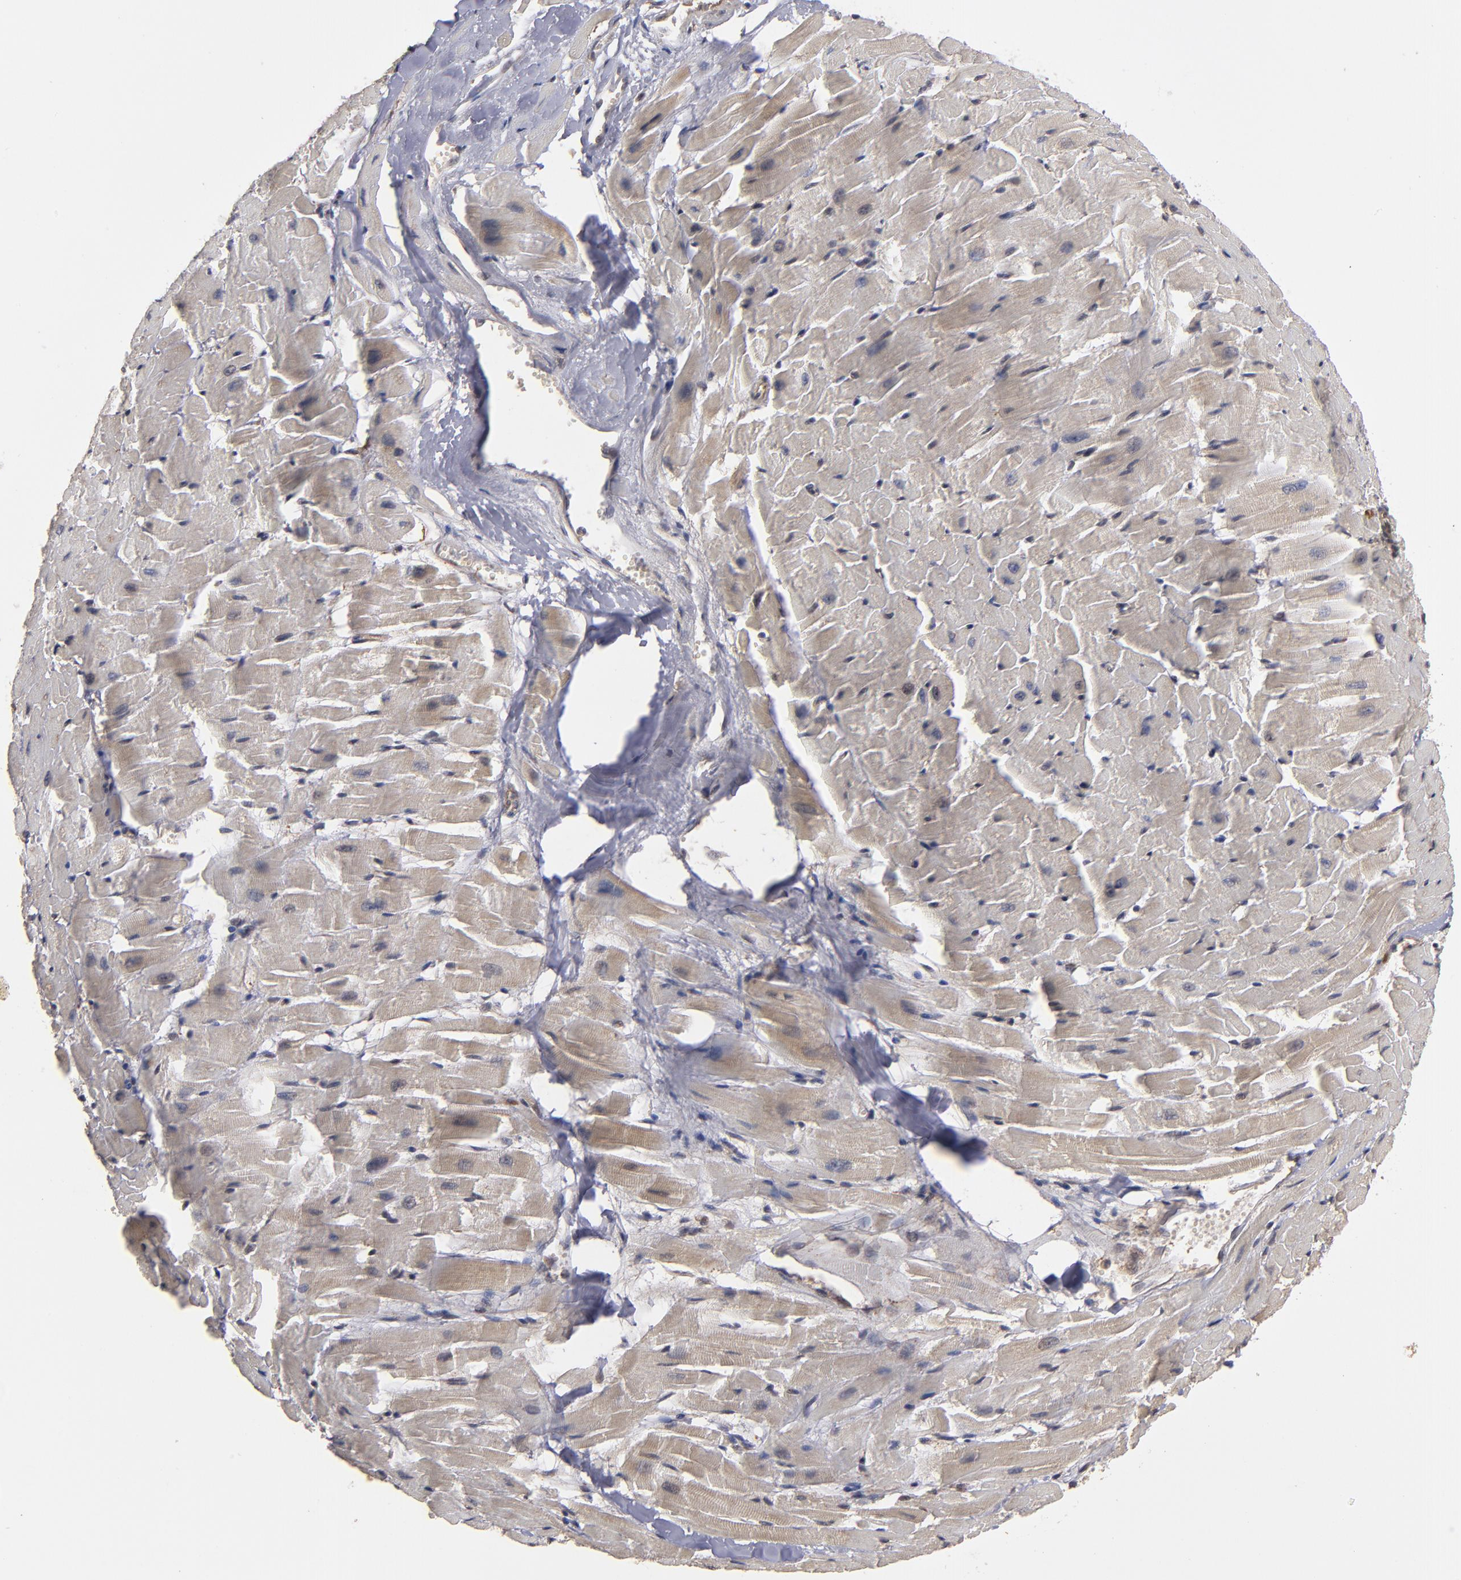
{"staining": {"intensity": "negative", "quantity": "none", "location": "none"}, "tissue": "heart muscle", "cell_type": "Cardiomyocytes", "image_type": "normal", "snomed": [{"axis": "morphology", "description": "Normal tissue, NOS"}, {"axis": "topography", "description": "Heart"}], "caption": "This micrograph is of unremarkable heart muscle stained with immunohistochemistry to label a protein in brown with the nuclei are counter-stained blue. There is no positivity in cardiomyocytes. (Brightfield microscopy of DAB immunohistochemistry (IHC) at high magnification).", "gene": "BDKRB1", "patient": {"sex": "female", "age": 19}}